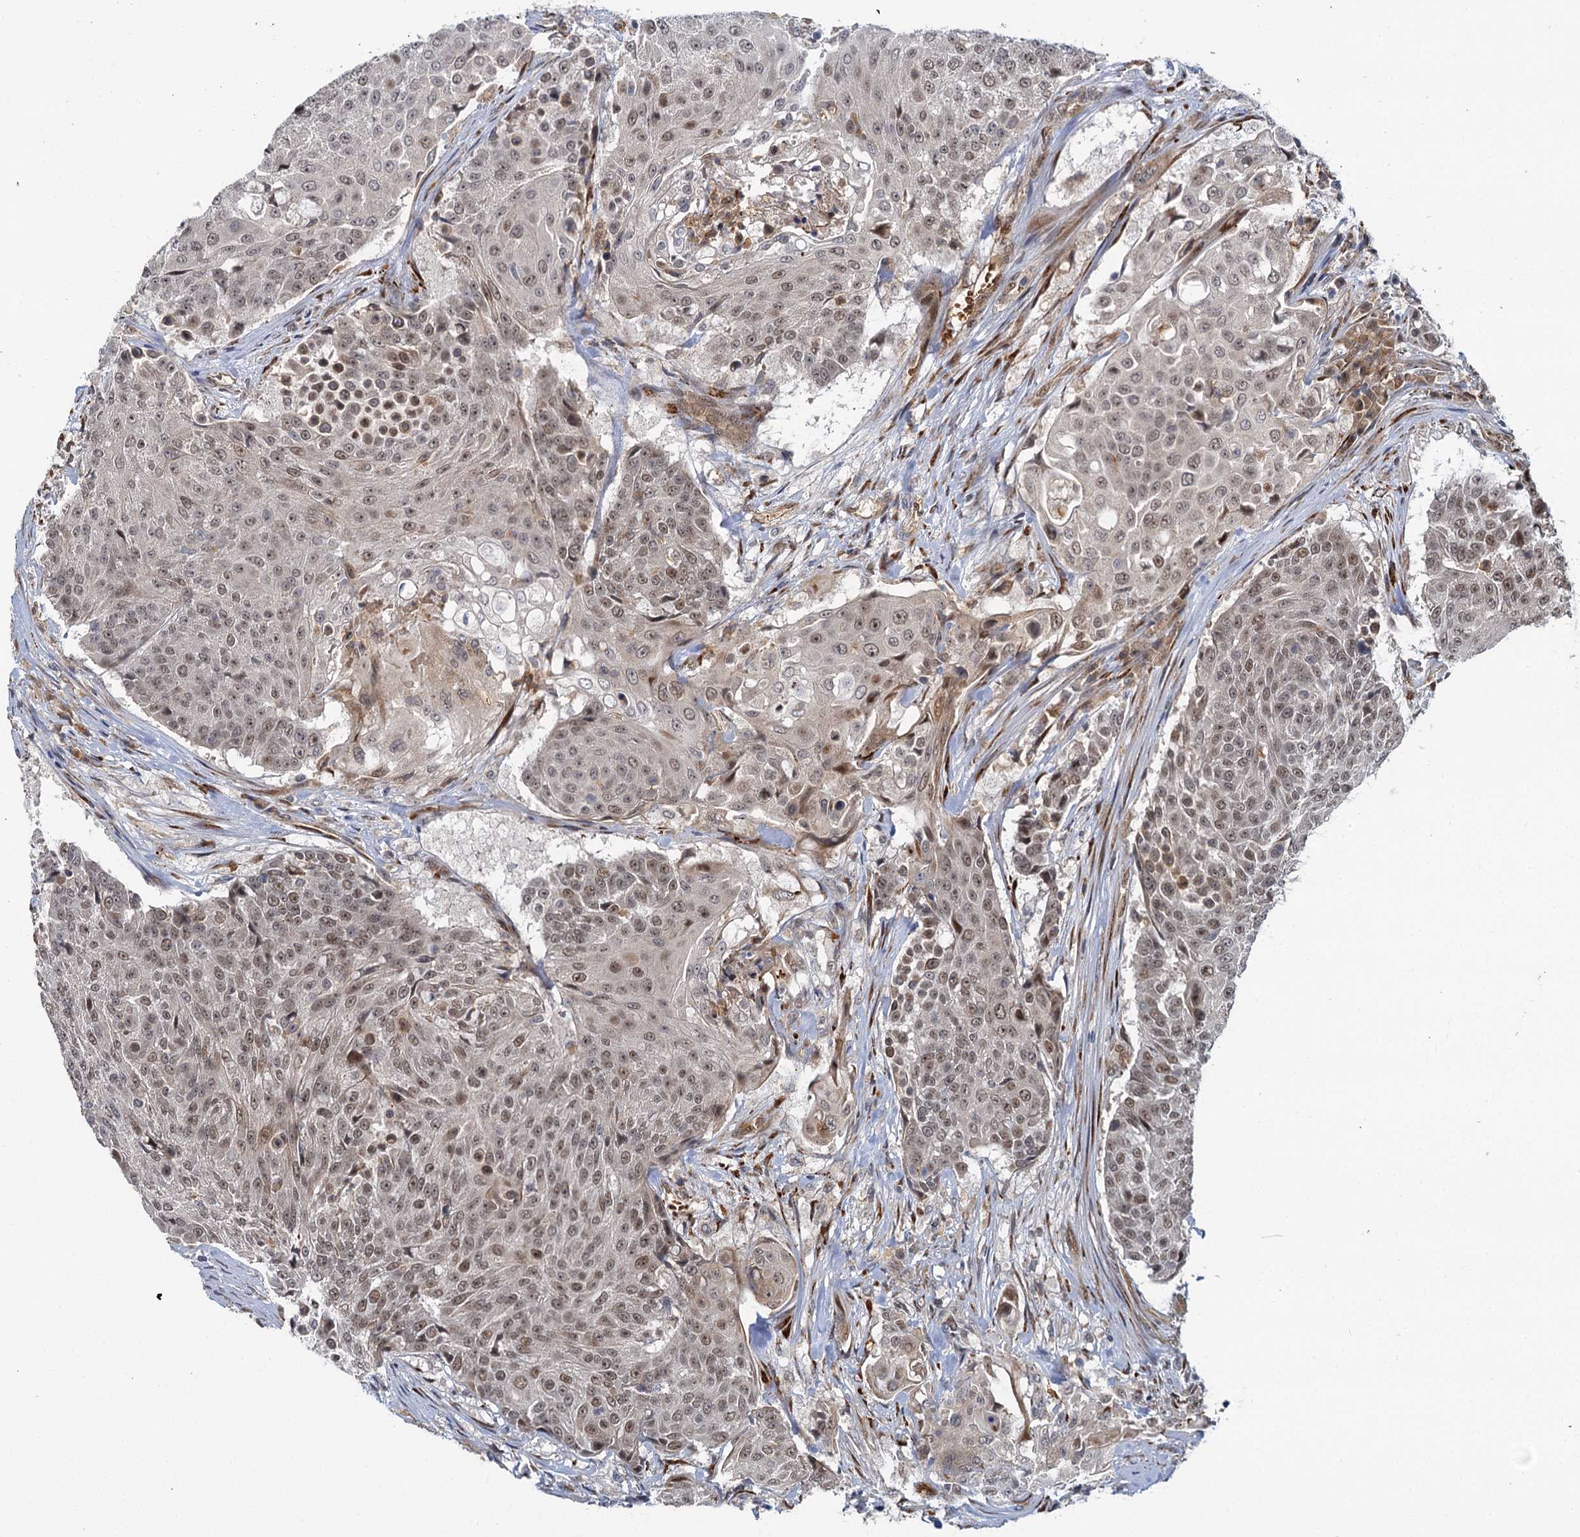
{"staining": {"intensity": "moderate", "quantity": "25%-75%", "location": "nuclear"}, "tissue": "urothelial cancer", "cell_type": "Tumor cells", "image_type": "cancer", "snomed": [{"axis": "morphology", "description": "Urothelial carcinoma, High grade"}, {"axis": "topography", "description": "Urinary bladder"}], "caption": "Protein expression analysis of high-grade urothelial carcinoma displays moderate nuclear positivity in about 25%-75% of tumor cells.", "gene": "APBA2", "patient": {"sex": "female", "age": 63}}